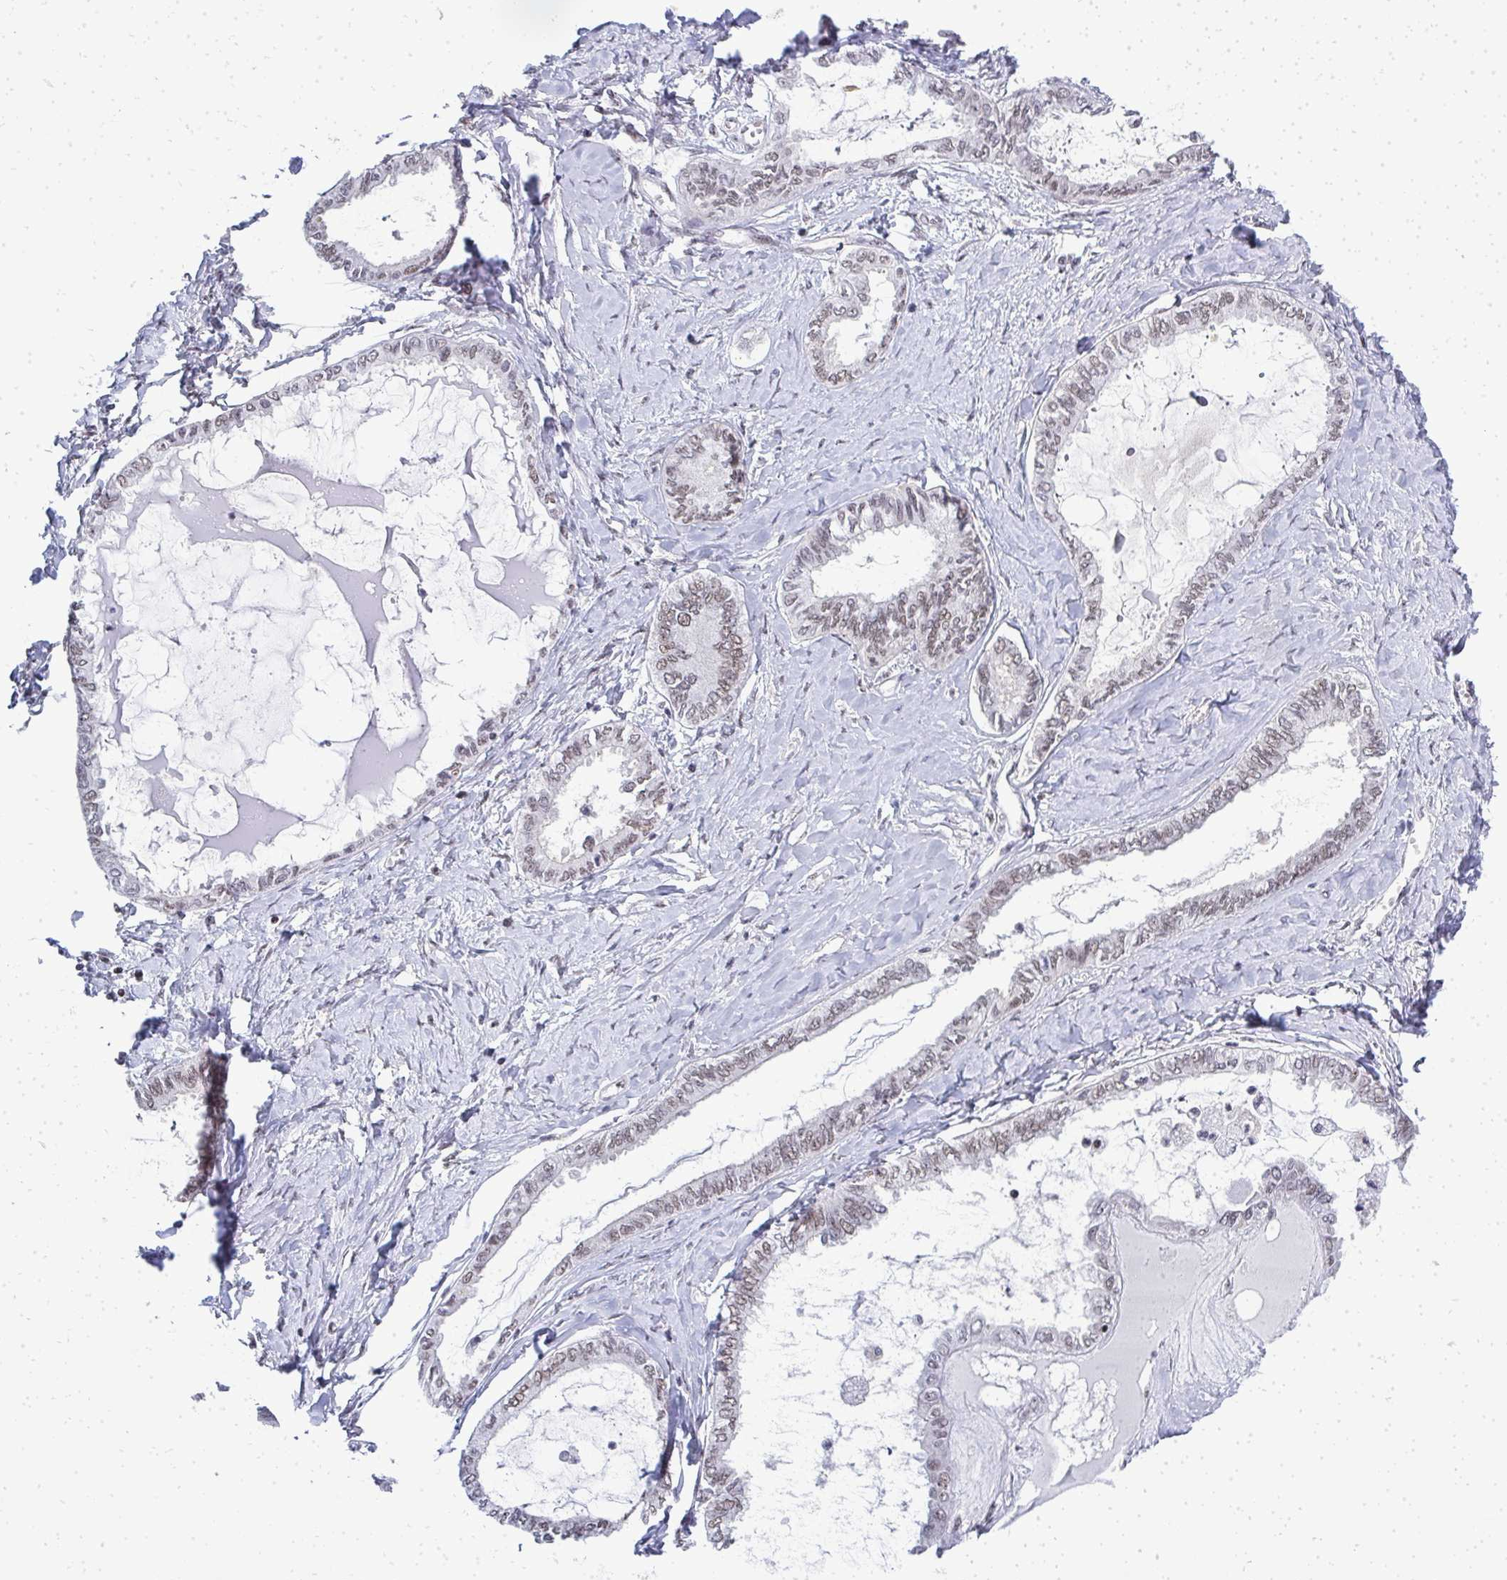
{"staining": {"intensity": "moderate", "quantity": ">75%", "location": "nuclear"}, "tissue": "ovarian cancer", "cell_type": "Tumor cells", "image_type": "cancer", "snomed": [{"axis": "morphology", "description": "Carcinoma, endometroid"}, {"axis": "topography", "description": "Ovary"}], "caption": "Brown immunohistochemical staining in ovarian cancer displays moderate nuclear expression in about >75% of tumor cells.", "gene": "SIRT7", "patient": {"sex": "female", "age": 70}}